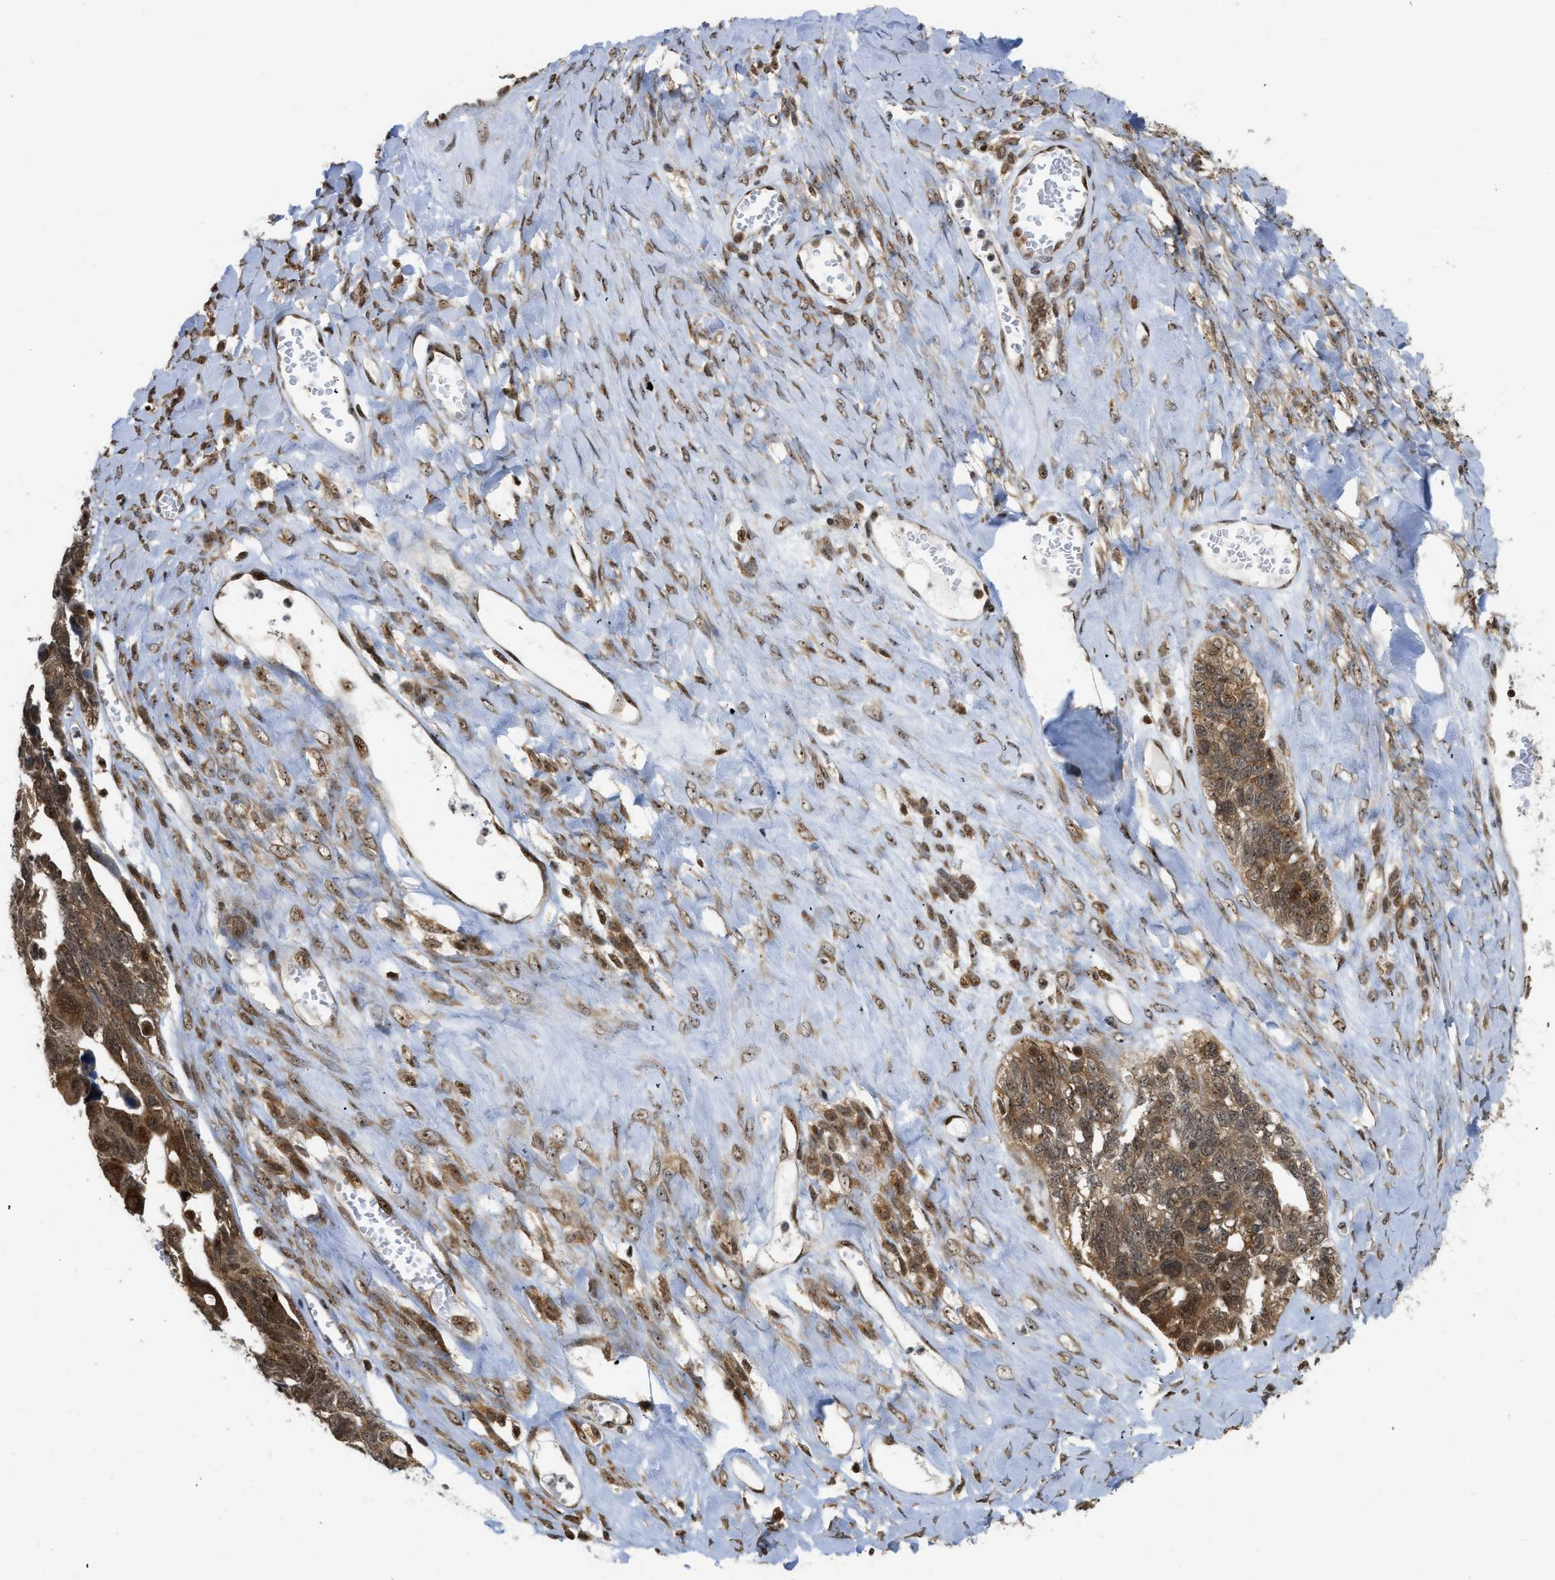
{"staining": {"intensity": "moderate", "quantity": ">75%", "location": "cytoplasmic/membranous,nuclear"}, "tissue": "ovarian cancer", "cell_type": "Tumor cells", "image_type": "cancer", "snomed": [{"axis": "morphology", "description": "Cystadenocarcinoma, serous, NOS"}, {"axis": "topography", "description": "Ovary"}], "caption": "Protein analysis of ovarian cancer (serous cystadenocarcinoma) tissue exhibits moderate cytoplasmic/membranous and nuclear positivity in about >75% of tumor cells.", "gene": "TACC1", "patient": {"sex": "female", "age": 79}}